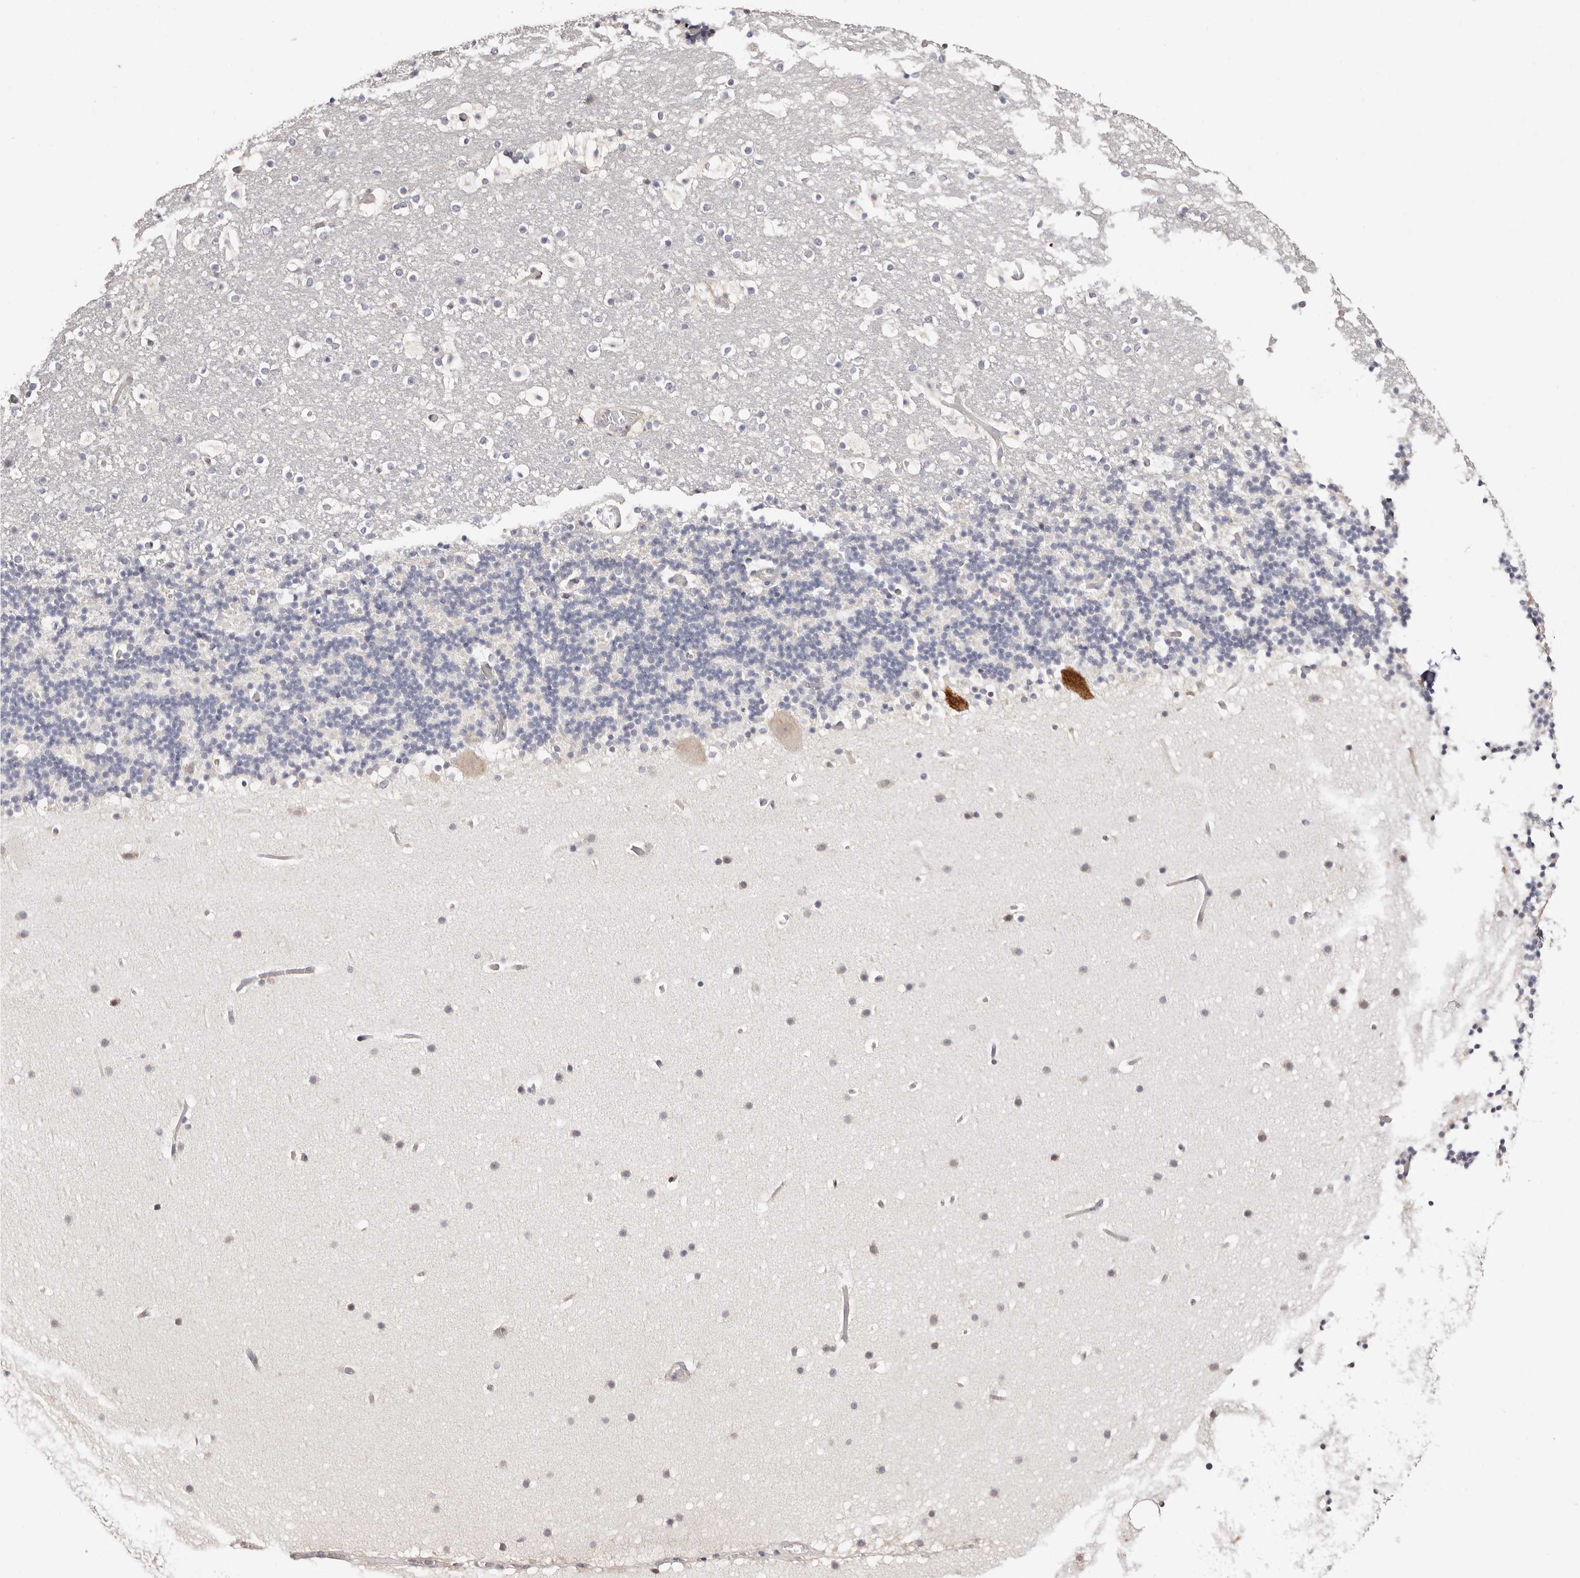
{"staining": {"intensity": "negative", "quantity": "none", "location": "none"}, "tissue": "cerebellum", "cell_type": "Cells in granular layer", "image_type": "normal", "snomed": [{"axis": "morphology", "description": "Normal tissue, NOS"}, {"axis": "topography", "description": "Cerebellum"}], "caption": "The image displays no staining of cells in granular layer in normal cerebellum.", "gene": "BCL2L15", "patient": {"sex": "male", "age": 57}}